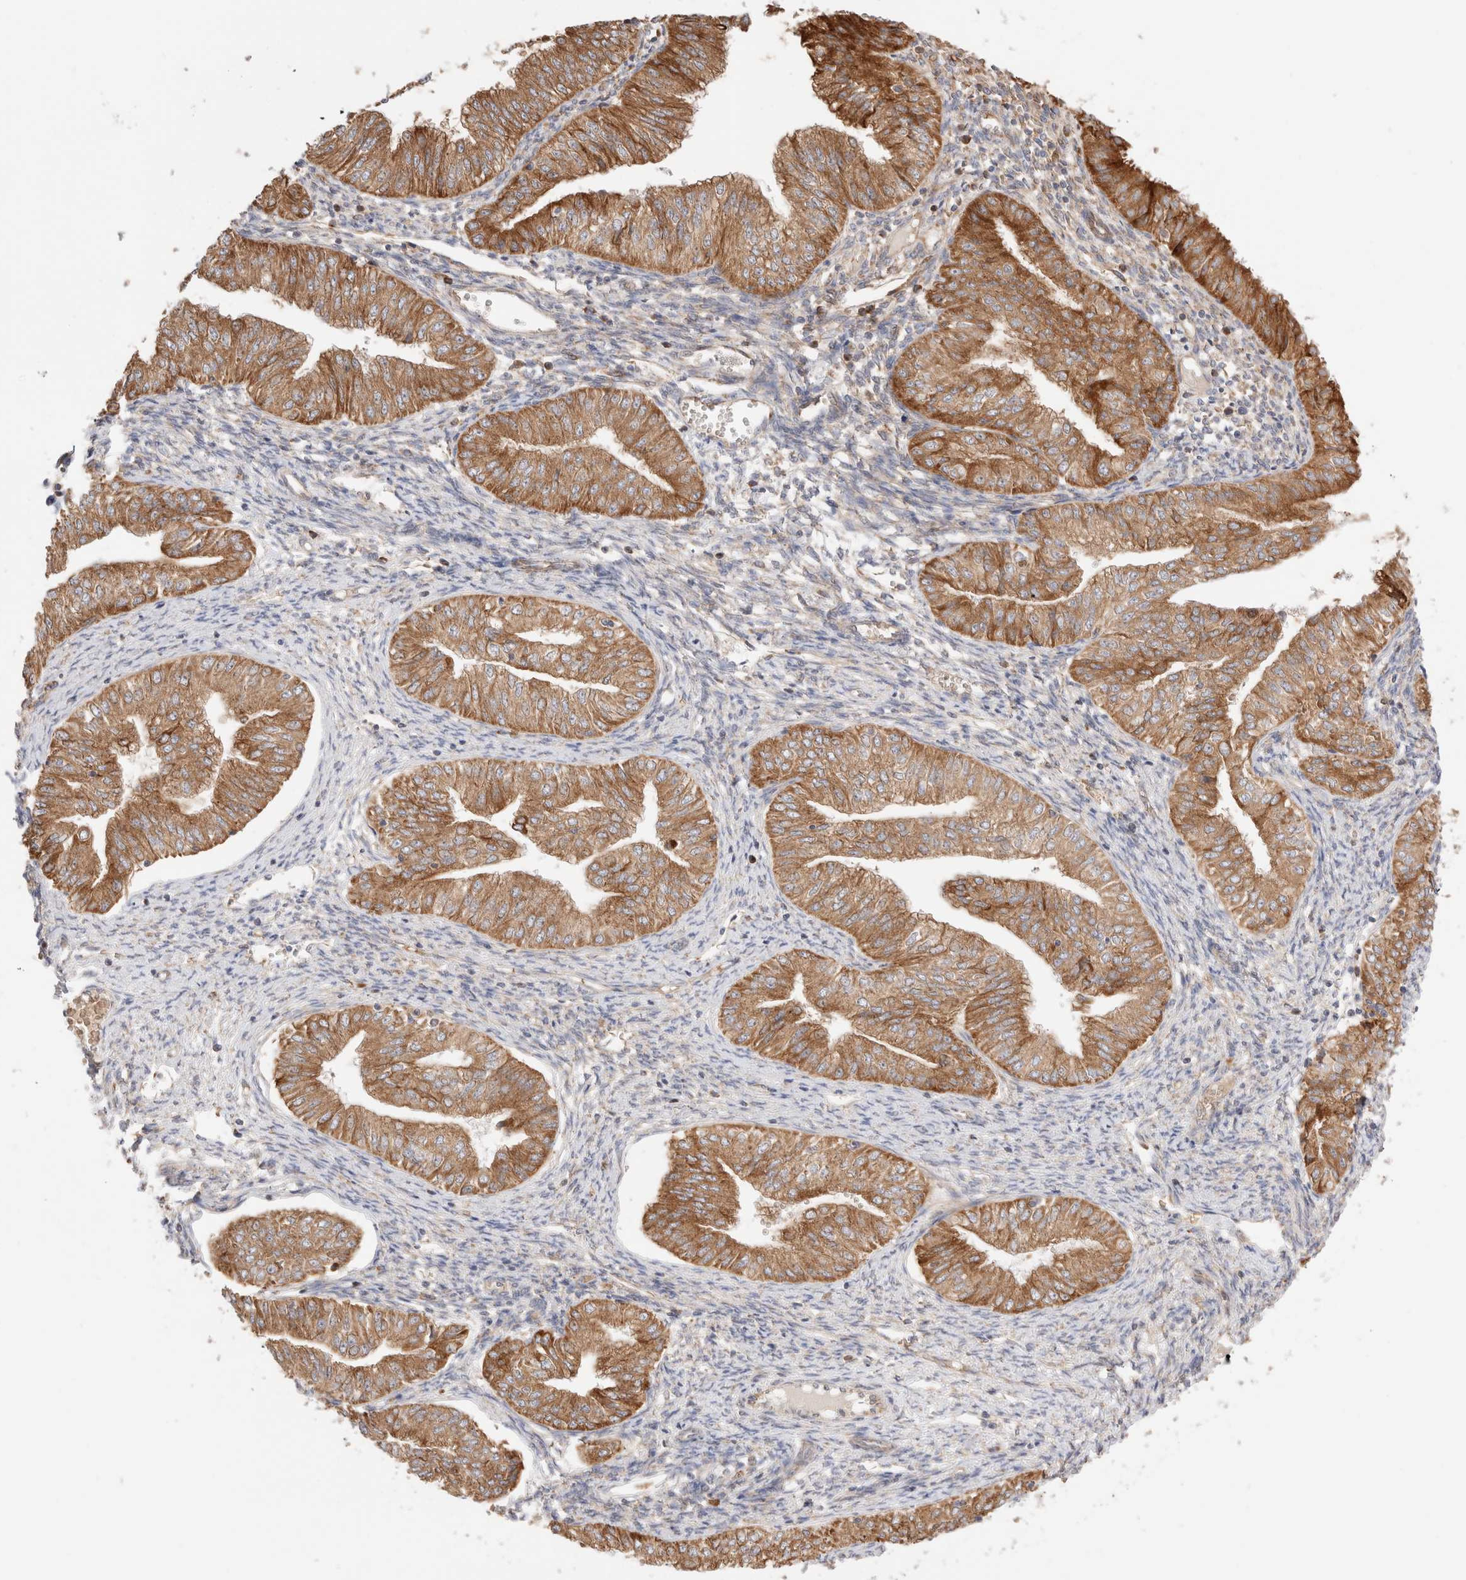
{"staining": {"intensity": "moderate", "quantity": ">75%", "location": "cytoplasmic/membranous"}, "tissue": "endometrial cancer", "cell_type": "Tumor cells", "image_type": "cancer", "snomed": [{"axis": "morphology", "description": "Normal tissue, NOS"}, {"axis": "morphology", "description": "Adenocarcinoma, NOS"}, {"axis": "topography", "description": "Endometrium"}], "caption": "High-magnification brightfield microscopy of adenocarcinoma (endometrial) stained with DAB (3,3'-diaminobenzidine) (brown) and counterstained with hematoxylin (blue). tumor cells exhibit moderate cytoplasmic/membranous staining is appreciated in approximately>75% of cells.", "gene": "UTS2B", "patient": {"sex": "female", "age": 53}}